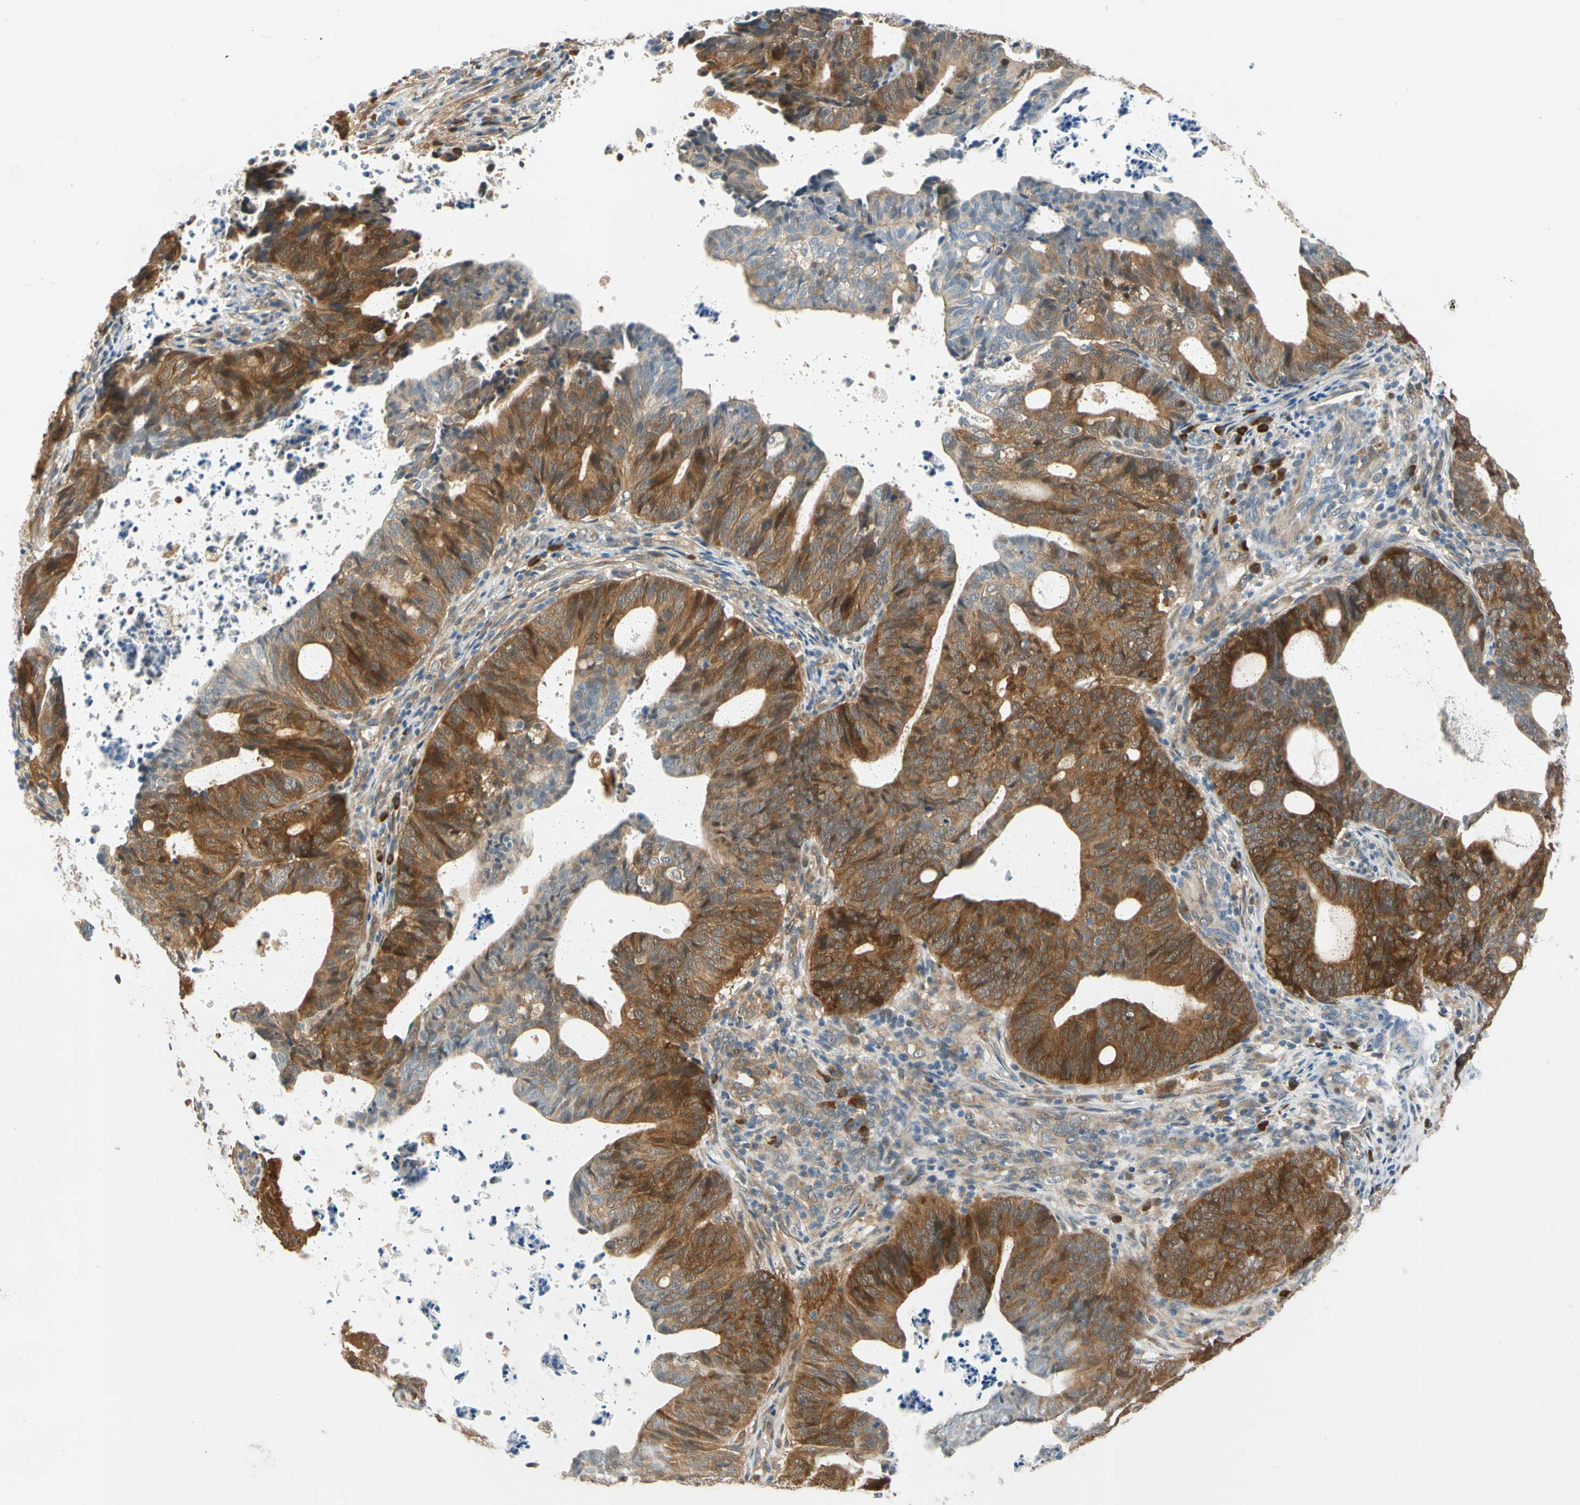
{"staining": {"intensity": "strong", "quantity": ">75%", "location": "cytoplasmic/membranous"}, "tissue": "endometrial cancer", "cell_type": "Tumor cells", "image_type": "cancer", "snomed": [{"axis": "morphology", "description": "Adenocarcinoma, NOS"}, {"axis": "topography", "description": "Uterus"}], "caption": "Human endometrial cancer (adenocarcinoma) stained with a protein marker exhibits strong staining in tumor cells.", "gene": "WIPI1", "patient": {"sex": "female", "age": 83}}